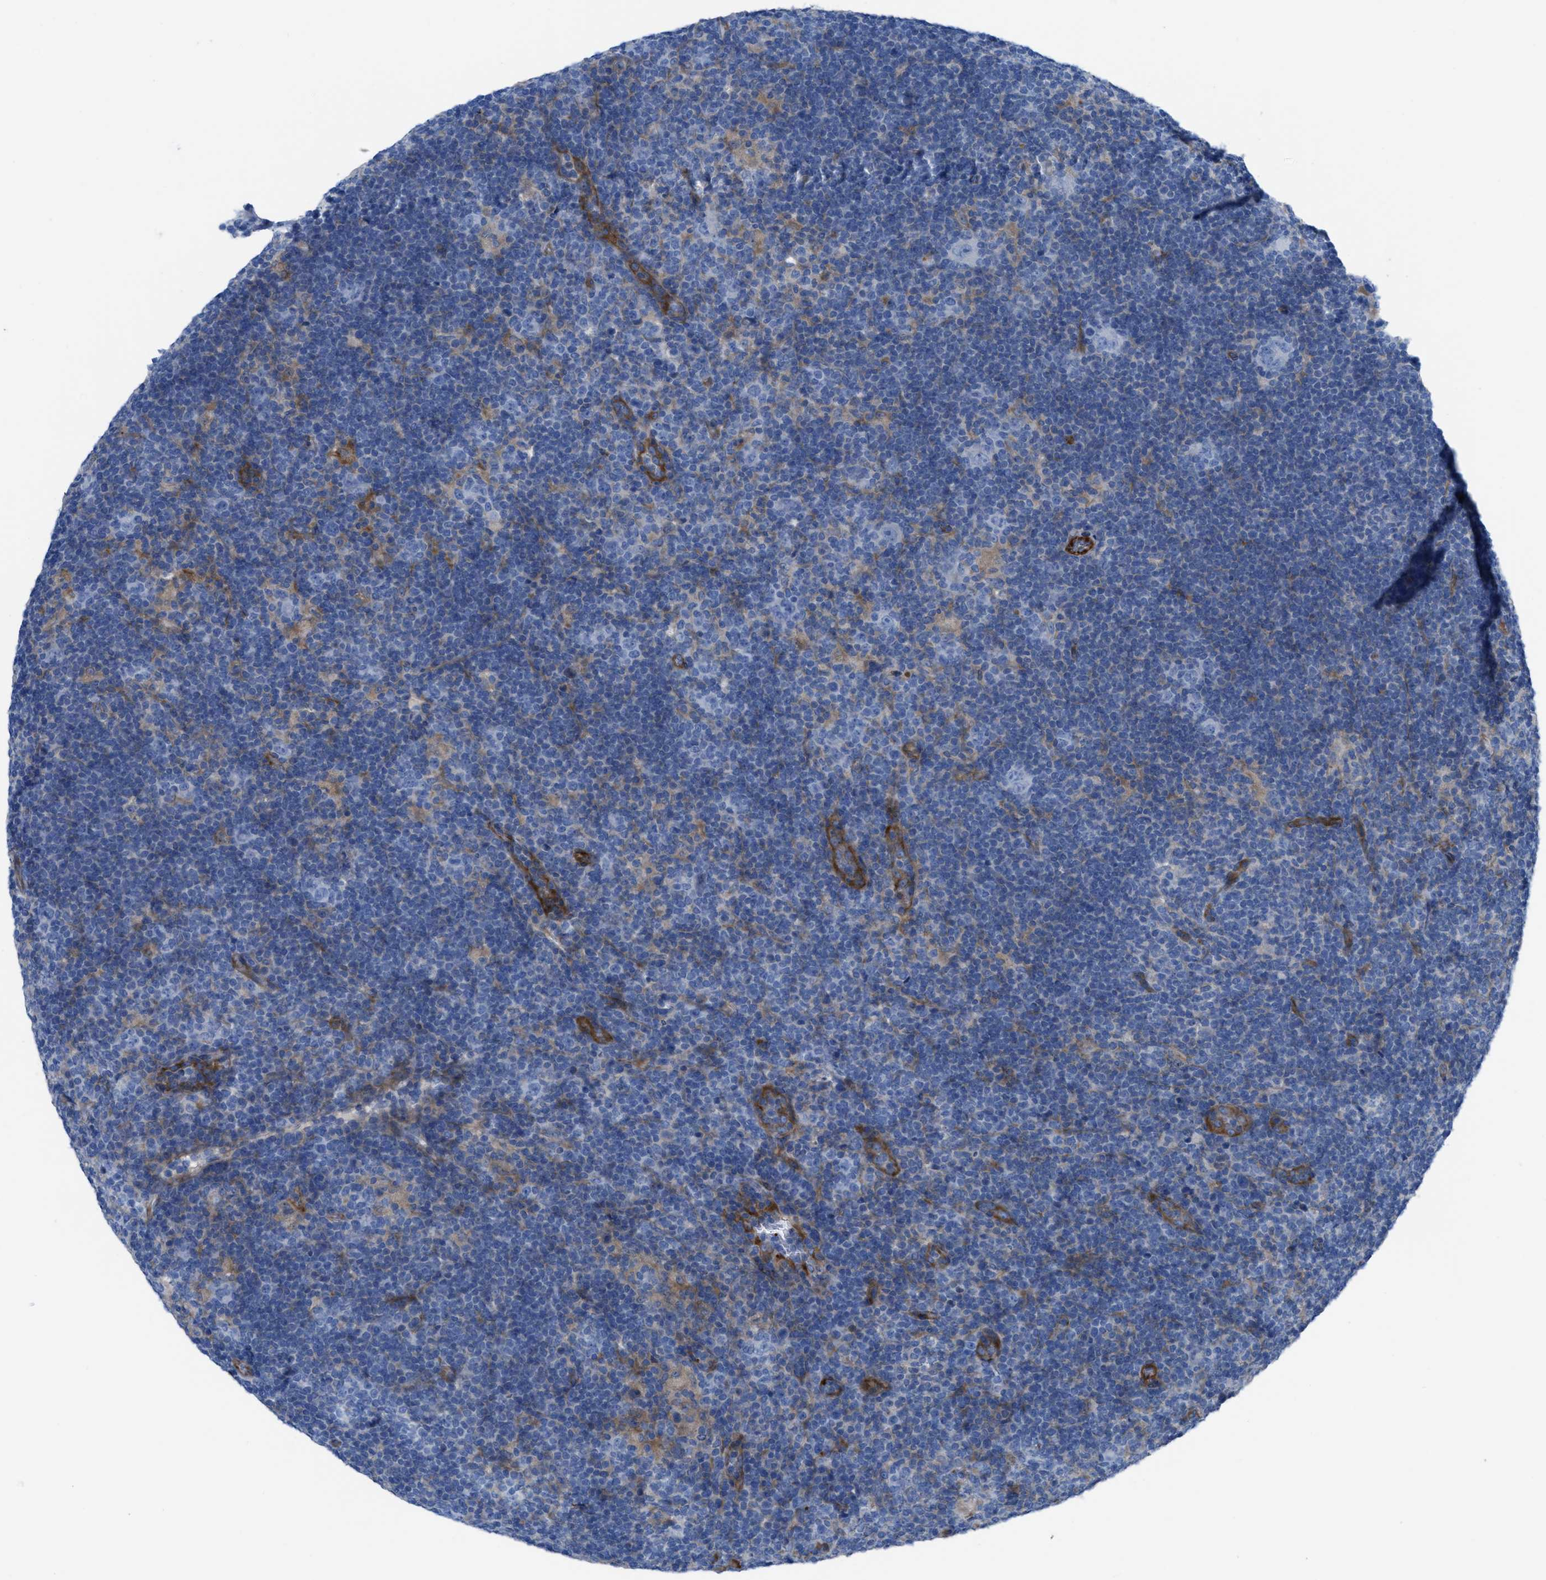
{"staining": {"intensity": "negative", "quantity": "none", "location": "none"}, "tissue": "lymphoma", "cell_type": "Tumor cells", "image_type": "cancer", "snomed": [{"axis": "morphology", "description": "Hodgkin's disease, NOS"}, {"axis": "topography", "description": "Lymph node"}], "caption": "IHC histopathology image of human lymphoma stained for a protein (brown), which exhibits no staining in tumor cells.", "gene": "KCNH7", "patient": {"sex": "female", "age": 57}}